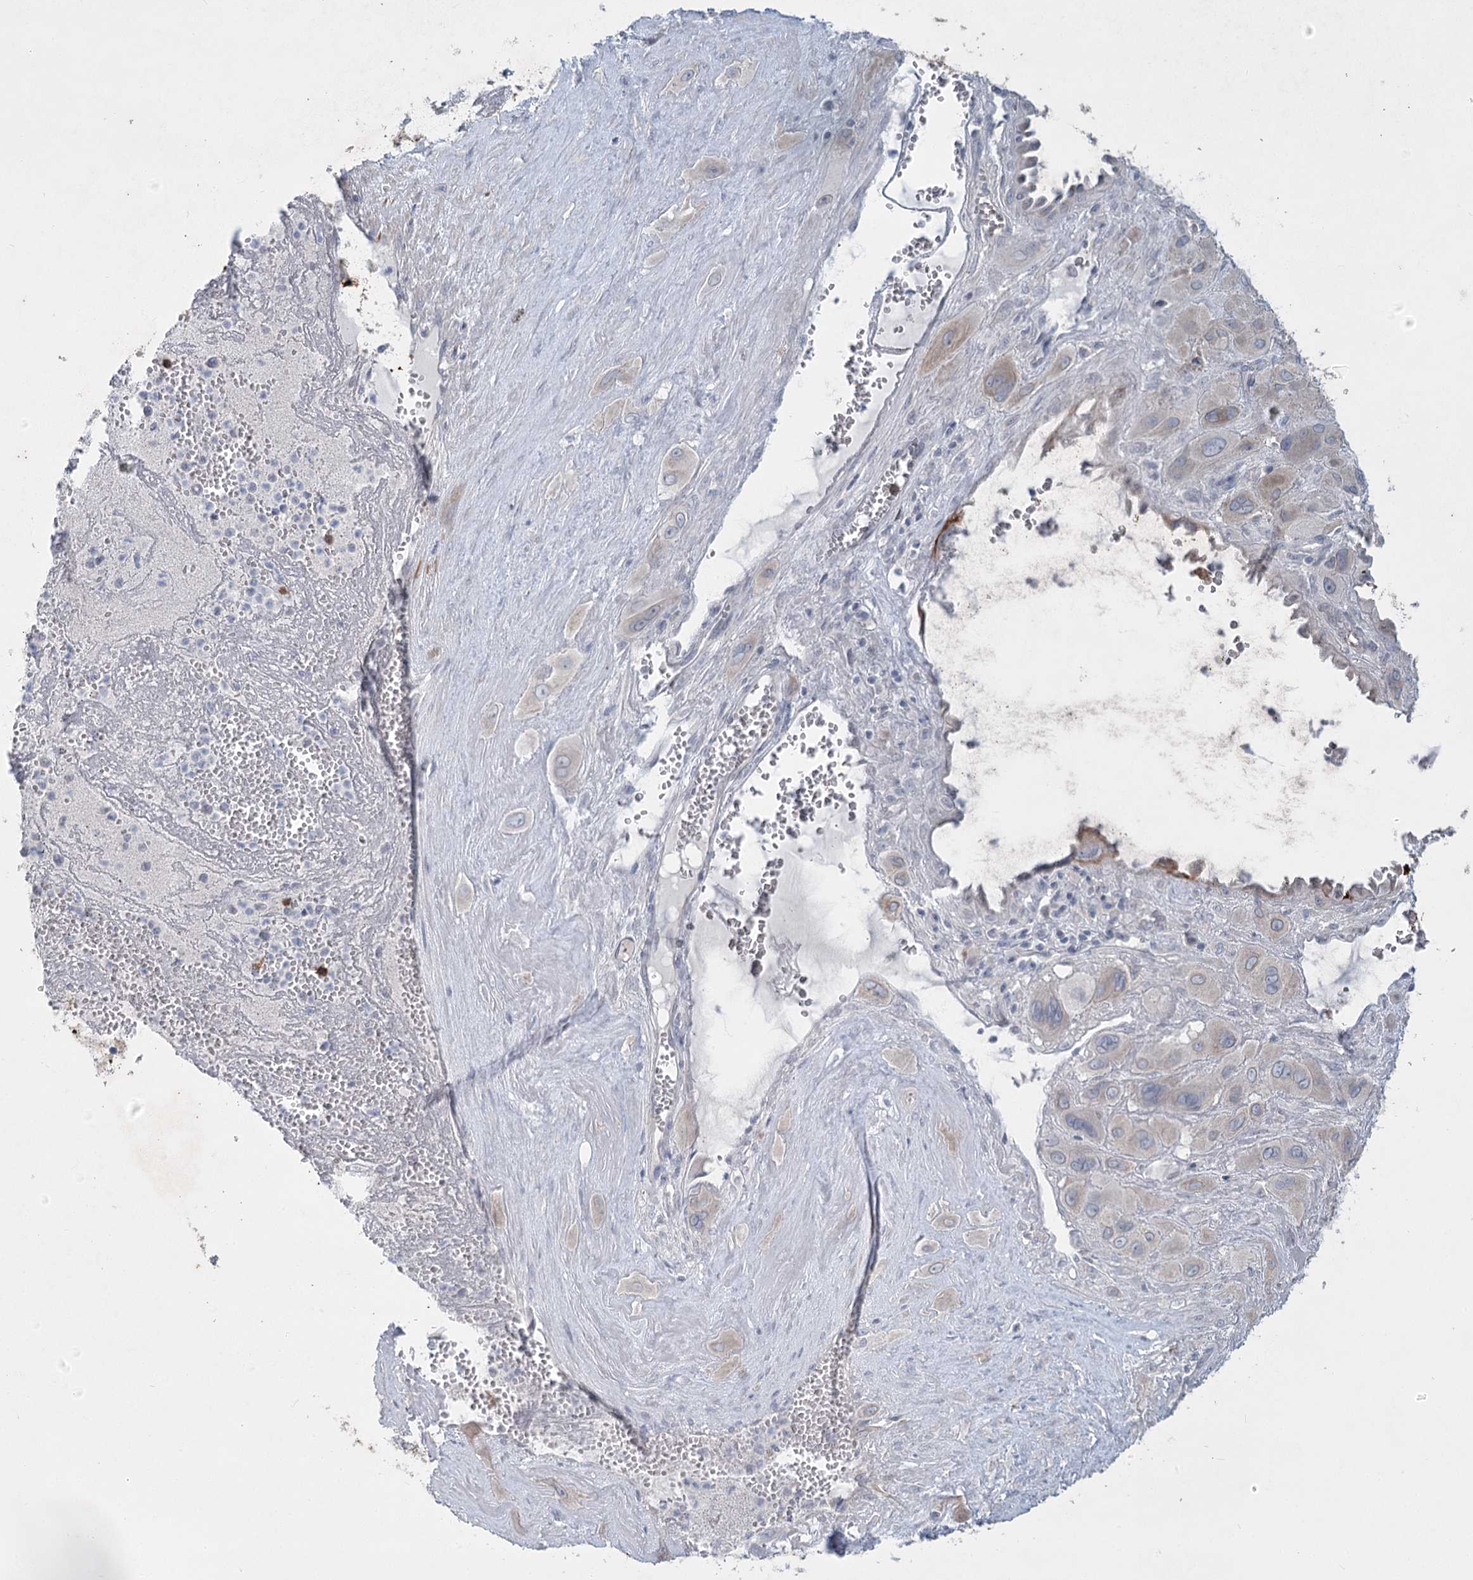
{"staining": {"intensity": "negative", "quantity": "none", "location": "none"}, "tissue": "cervical cancer", "cell_type": "Tumor cells", "image_type": "cancer", "snomed": [{"axis": "morphology", "description": "Squamous cell carcinoma, NOS"}, {"axis": "topography", "description": "Cervix"}], "caption": "Cervical cancer (squamous cell carcinoma) was stained to show a protein in brown. There is no significant positivity in tumor cells. (DAB (3,3'-diaminobenzidine) immunohistochemistry visualized using brightfield microscopy, high magnification).", "gene": "ABITRAM", "patient": {"sex": "female", "age": 34}}